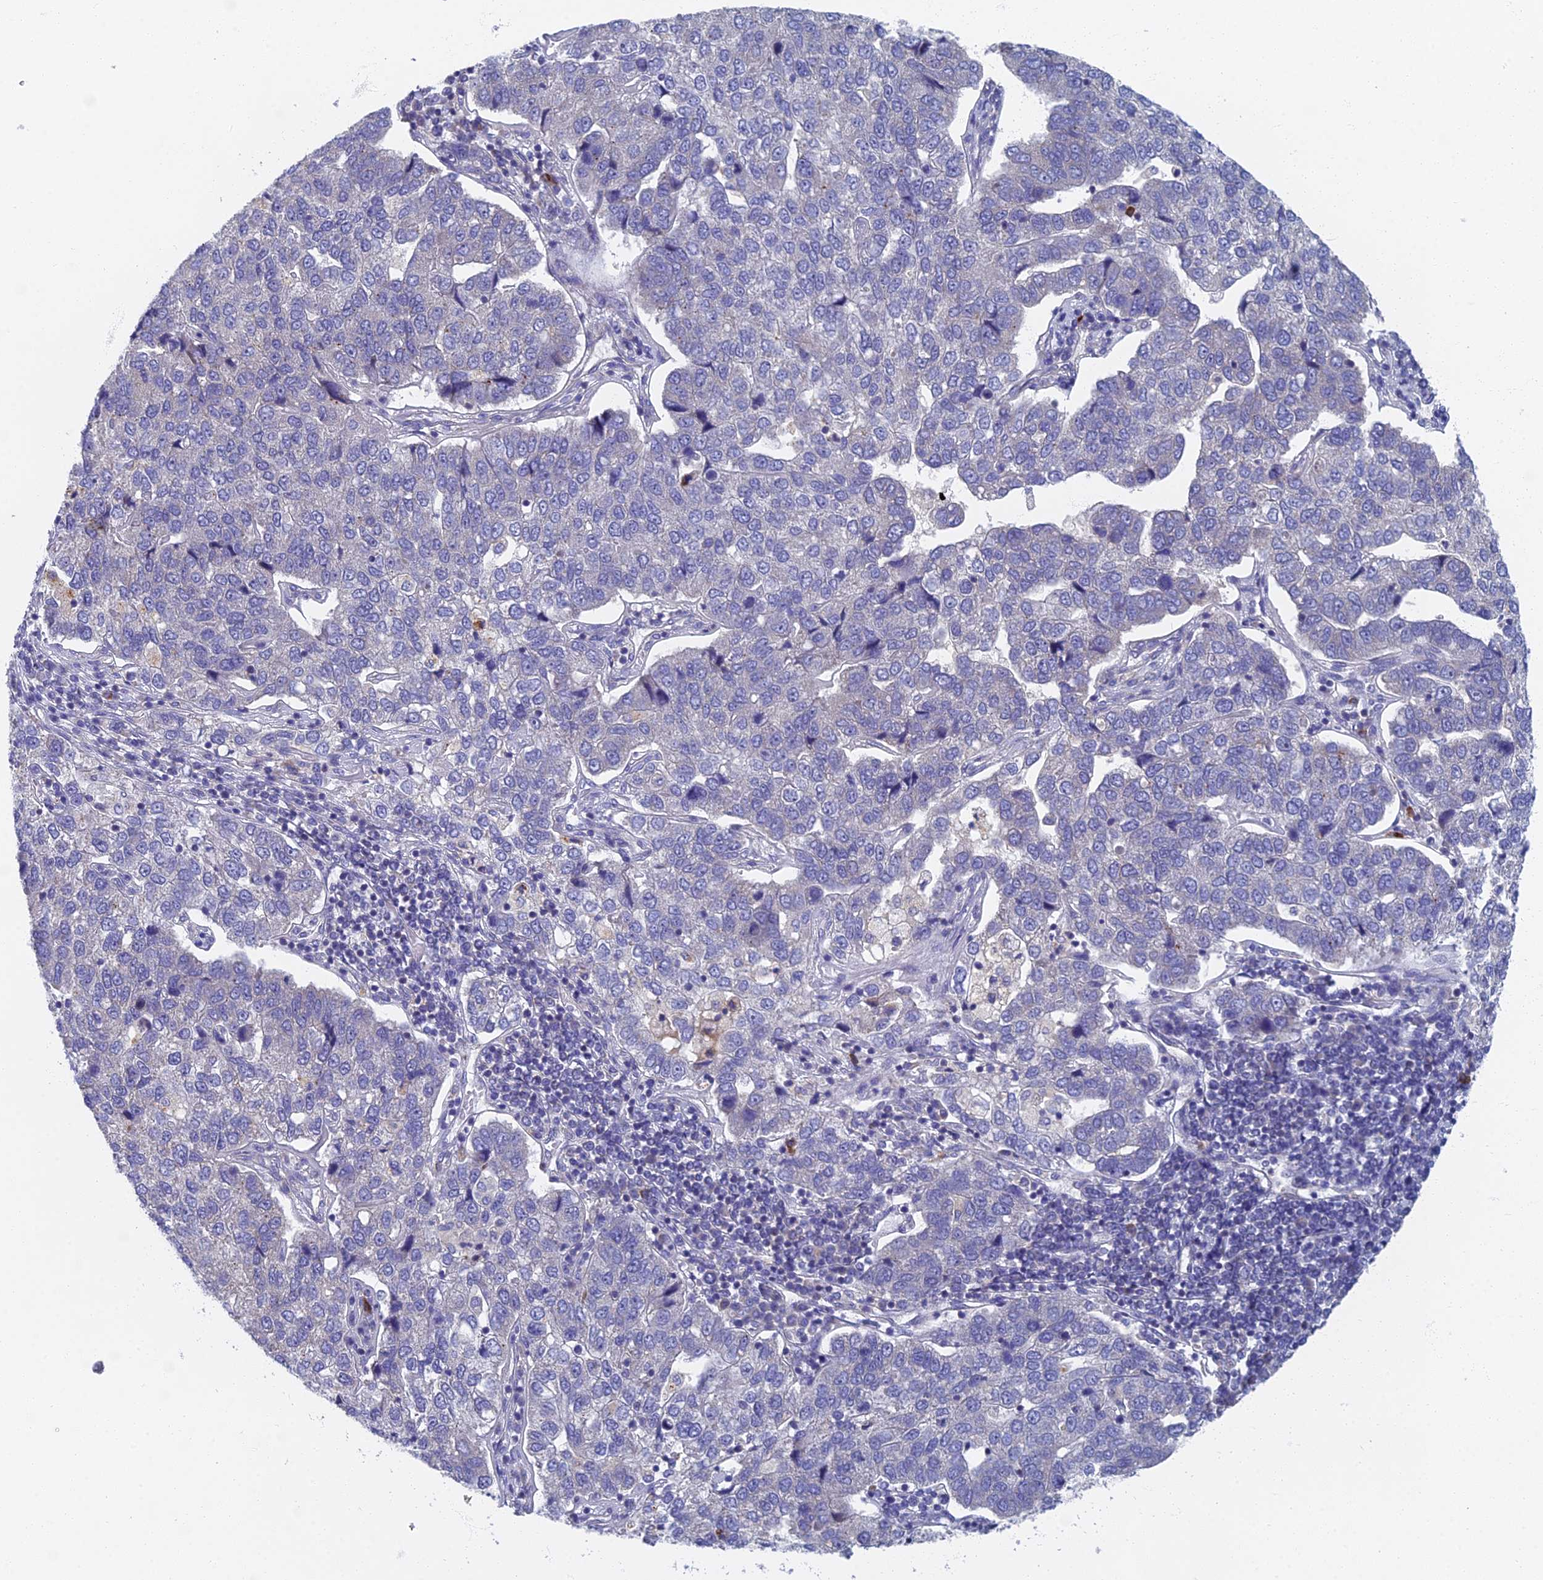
{"staining": {"intensity": "negative", "quantity": "none", "location": "none"}, "tissue": "pancreatic cancer", "cell_type": "Tumor cells", "image_type": "cancer", "snomed": [{"axis": "morphology", "description": "Adenocarcinoma, NOS"}, {"axis": "topography", "description": "Pancreas"}], "caption": "Tumor cells are negative for brown protein staining in adenocarcinoma (pancreatic). (IHC, brightfield microscopy, high magnification).", "gene": "SPIN4", "patient": {"sex": "female", "age": 61}}